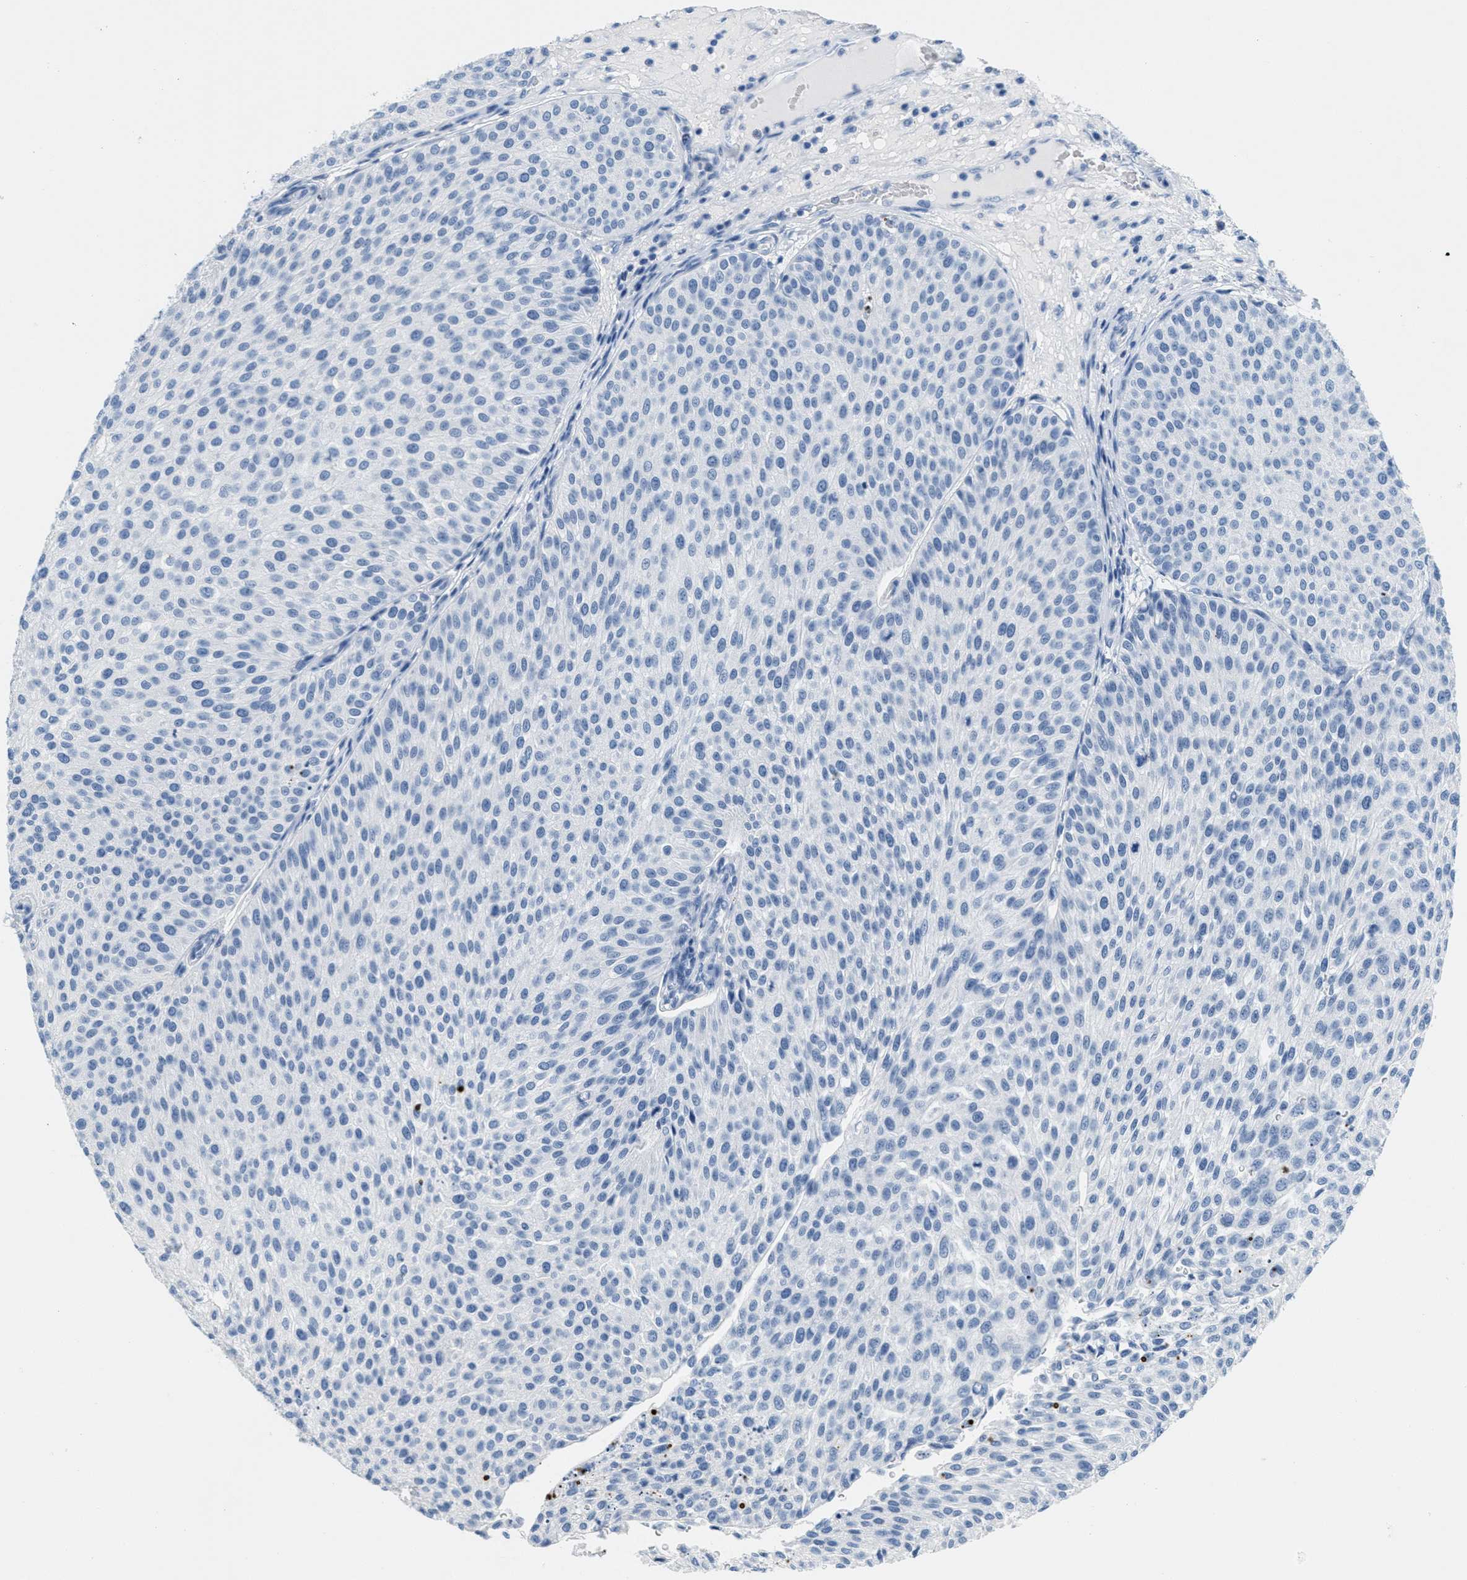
{"staining": {"intensity": "negative", "quantity": "none", "location": "none"}, "tissue": "urothelial cancer", "cell_type": "Tumor cells", "image_type": "cancer", "snomed": [{"axis": "morphology", "description": "Urothelial carcinoma, Low grade"}, {"axis": "topography", "description": "Smooth muscle"}, {"axis": "topography", "description": "Urinary bladder"}], "caption": "Low-grade urothelial carcinoma was stained to show a protein in brown. There is no significant positivity in tumor cells.", "gene": "GPM6A", "patient": {"sex": "male", "age": 60}}